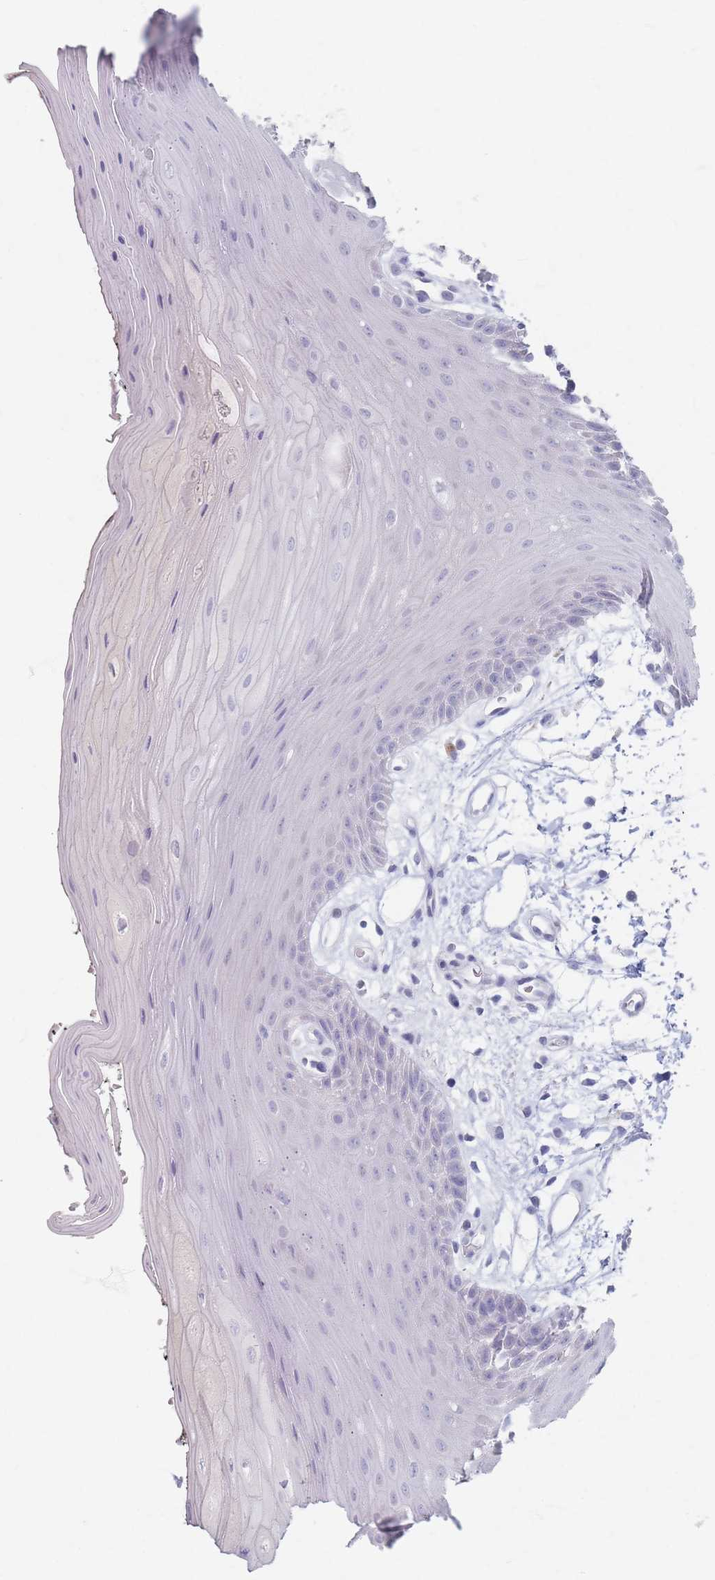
{"staining": {"intensity": "negative", "quantity": "none", "location": "none"}, "tissue": "oral mucosa", "cell_type": "Squamous epithelial cells", "image_type": "normal", "snomed": [{"axis": "morphology", "description": "Normal tissue, NOS"}, {"axis": "topography", "description": "Oral tissue"}, {"axis": "topography", "description": "Tounge, NOS"}], "caption": "Squamous epithelial cells show no significant protein positivity in normal oral mucosa. (DAB (3,3'-diaminobenzidine) IHC visualized using brightfield microscopy, high magnification).", "gene": "PIGM", "patient": {"sex": "female", "age": 59}}